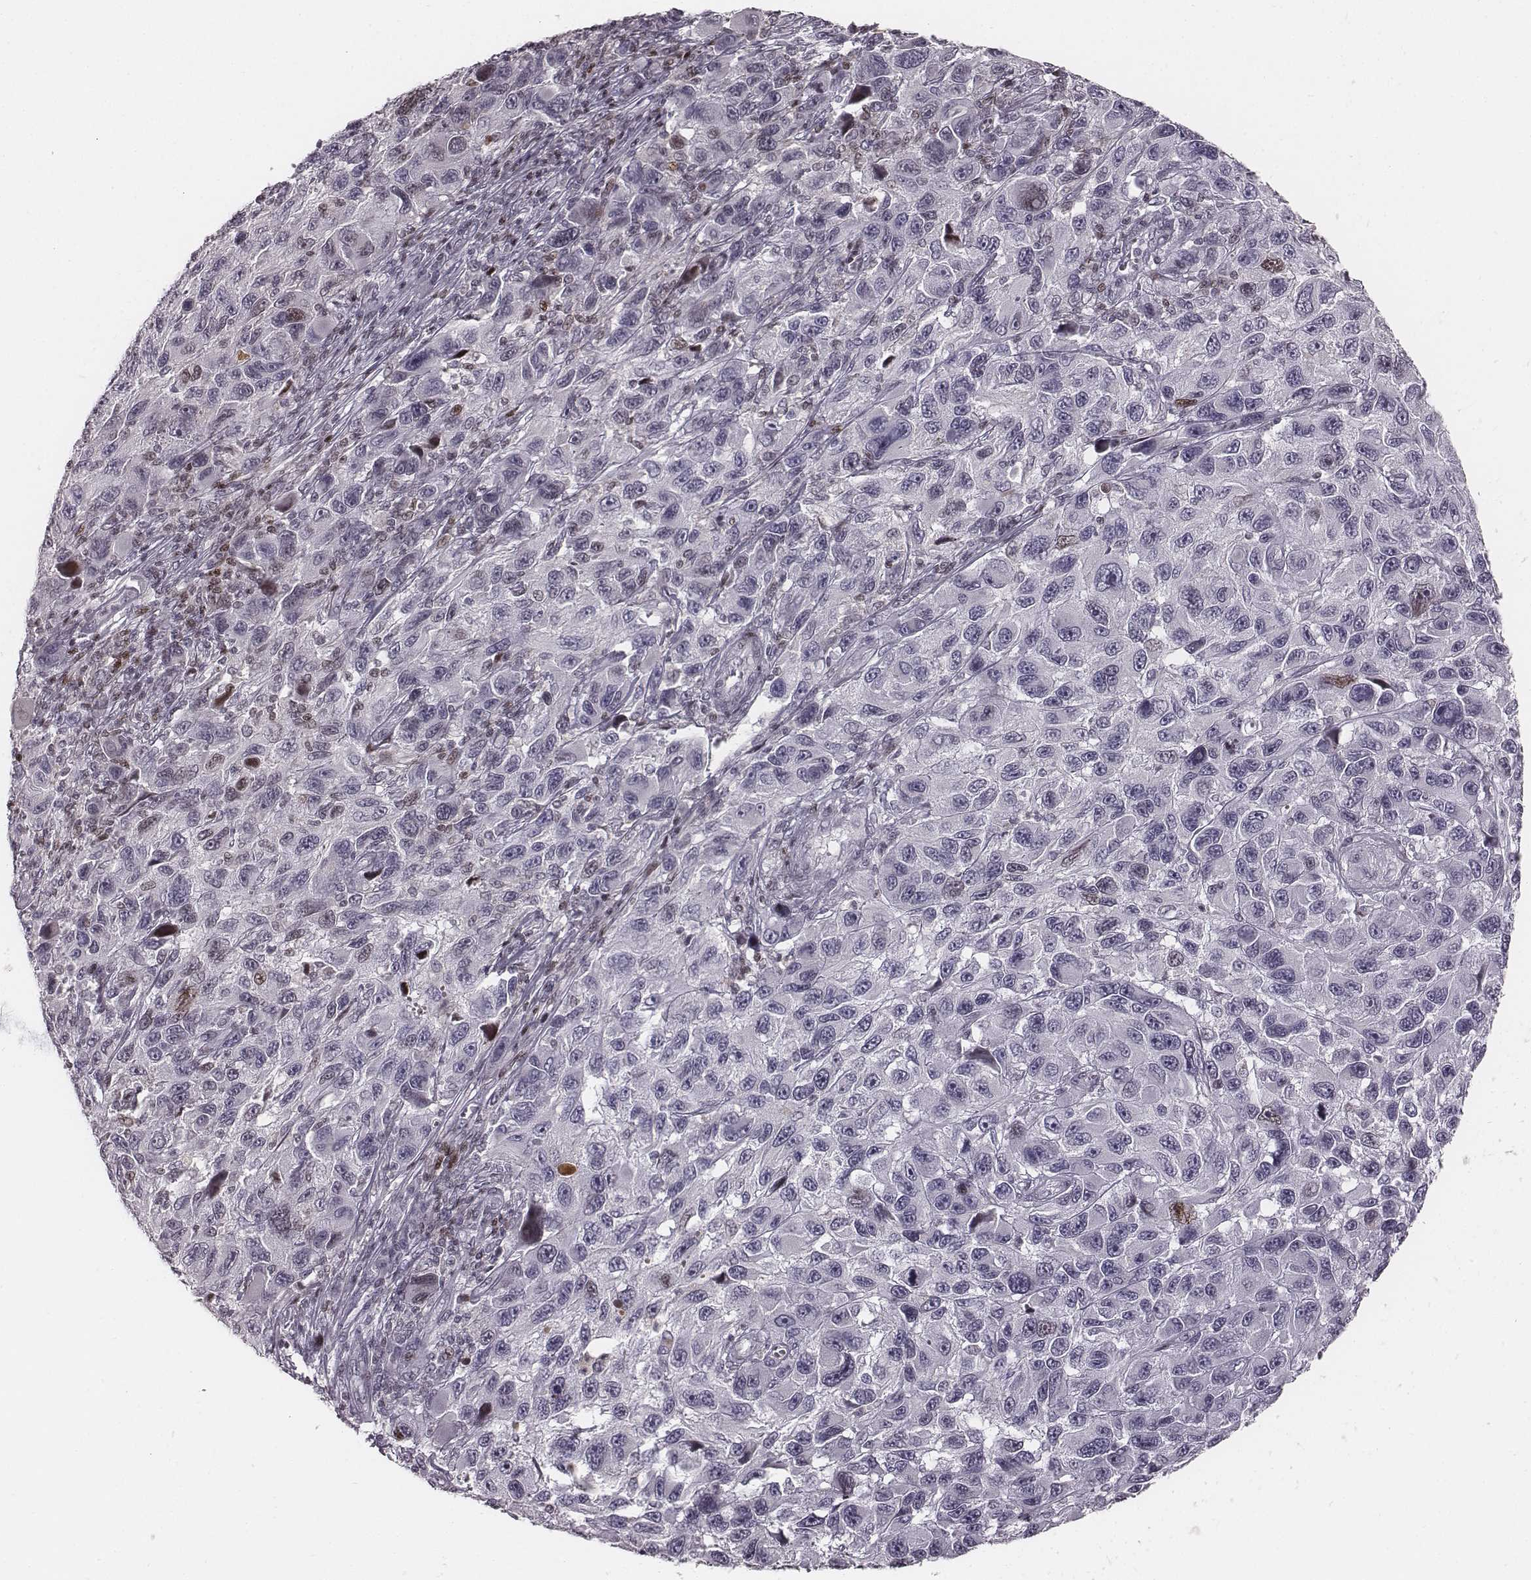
{"staining": {"intensity": "negative", "quantity": "none", "location": "none"}, "tissue": "melanoma", "cell_type": "Tumor cells", "image_type": "cancer", "snomed": [{"axis": "morphology", "description": "Malignant melanoma, NOS"}, {"axis": "topography", "description": "Skin"}], "caption": "High magnification brightfield microscopy of malignant melanoma stained with DAB (3,3'-diaminobenzidine) (brown) and counterstained with hematoxylin (blue): tumor cells show no significant positivity.", "gene": "NDC1", "patient": {"sex": "male", "age": 53}}